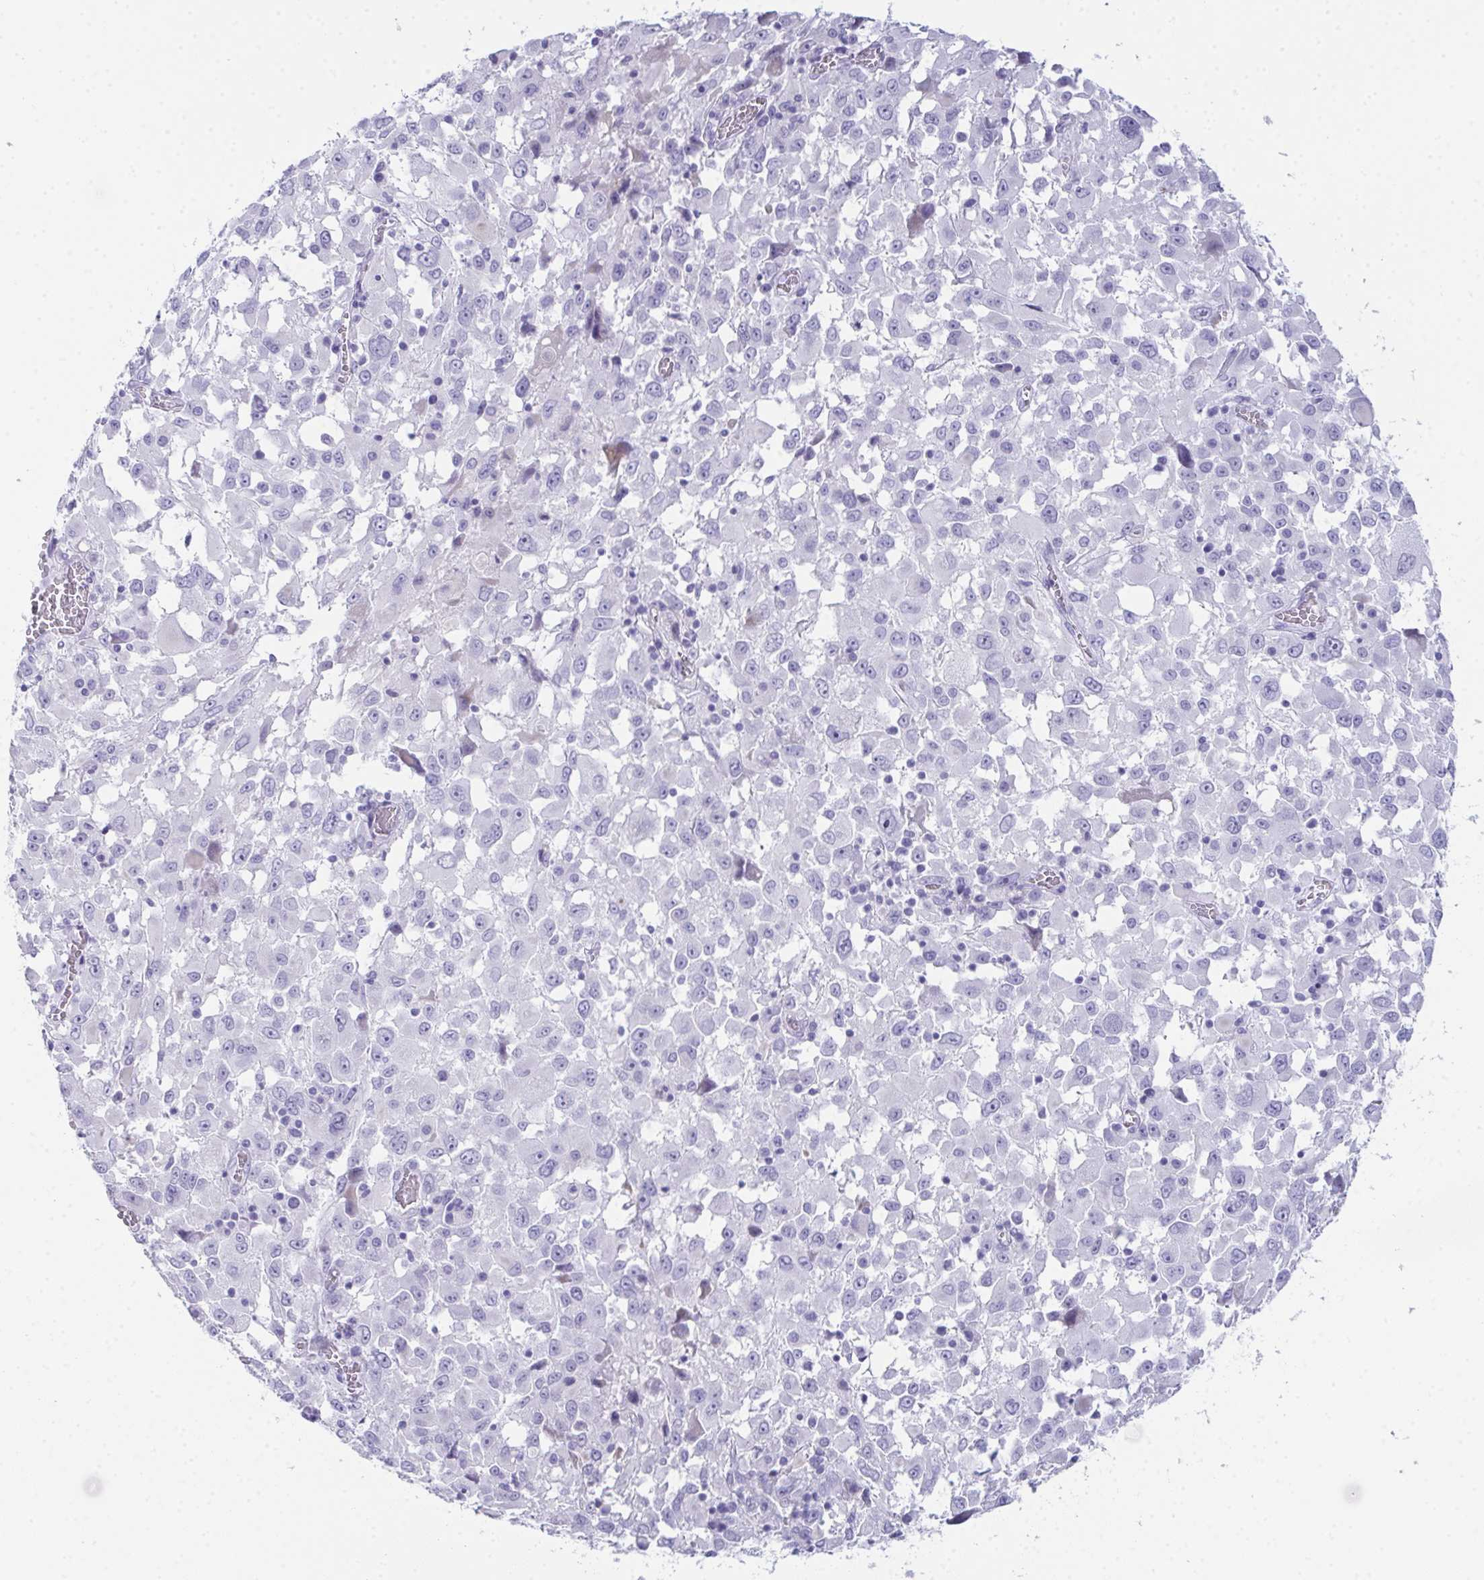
{"staining": {"intensity": "negative", "quantity": "none", "location": "none"}, "tissue": "melanoma", "cell_type": "Tumor cells", "image_type": "cancer", "snomed": [{"axis": "morphology", "description": "Malignant melanoma, Metastatic site"}, {"axis": "topography", "description": "Soft tissue"}], "caption": "Tumor cells show no significant staining in melanoma. (Stains: DAB immunohistochemistry (IHC) with hematoxylin counter stain, Microscopy: brightfield microscopy at high magnification).", "gene": "TEX19", "patient": {"sex": "male", "age": 50}}